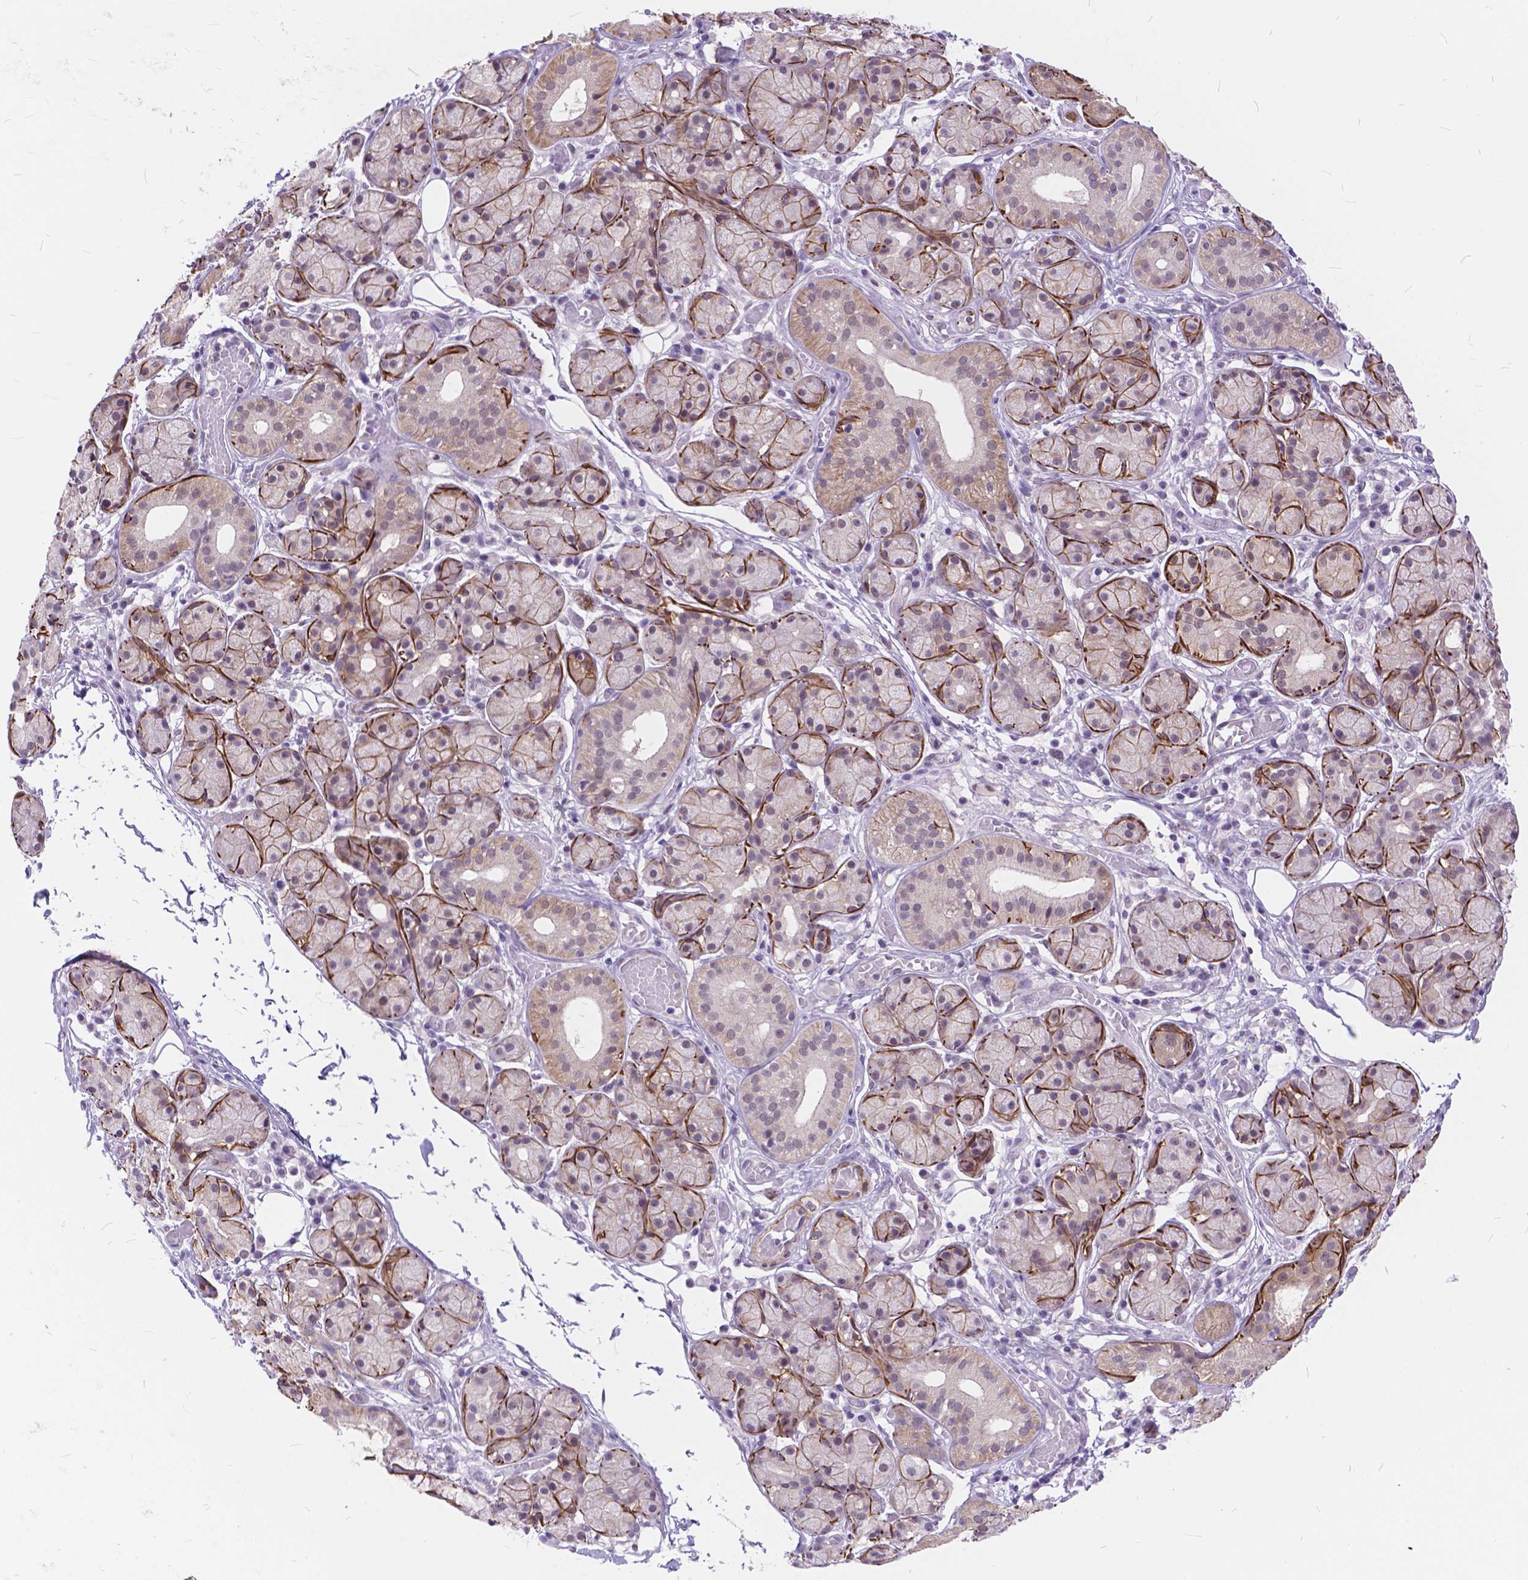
{"staining": {"intensity": "strong", "quantity": "25%-75%", "location": "cytoplasmic/membranous"}, "tissue": "salivary gland", "cell_type": "Glandular cells", "image_type": "normal", "snomed": [{"axis": "morphology", "description": "Normal tissue, NOS"}, {"axis": "topography", "description": "Salivary gland"}, {"axis": "topography", "description": "Peripheral nerve tissue"}], "caption": "Normal salivary gland reveals strong cytoplasmic/membranous expression in about 25%-75% of glandular cells, visualized by immunohistochemistry. The protein is shown in brown color, while the nuclei are stained blue.", "gene": "MAN2C1", "patient": {"sex": "male", "age": 71}}